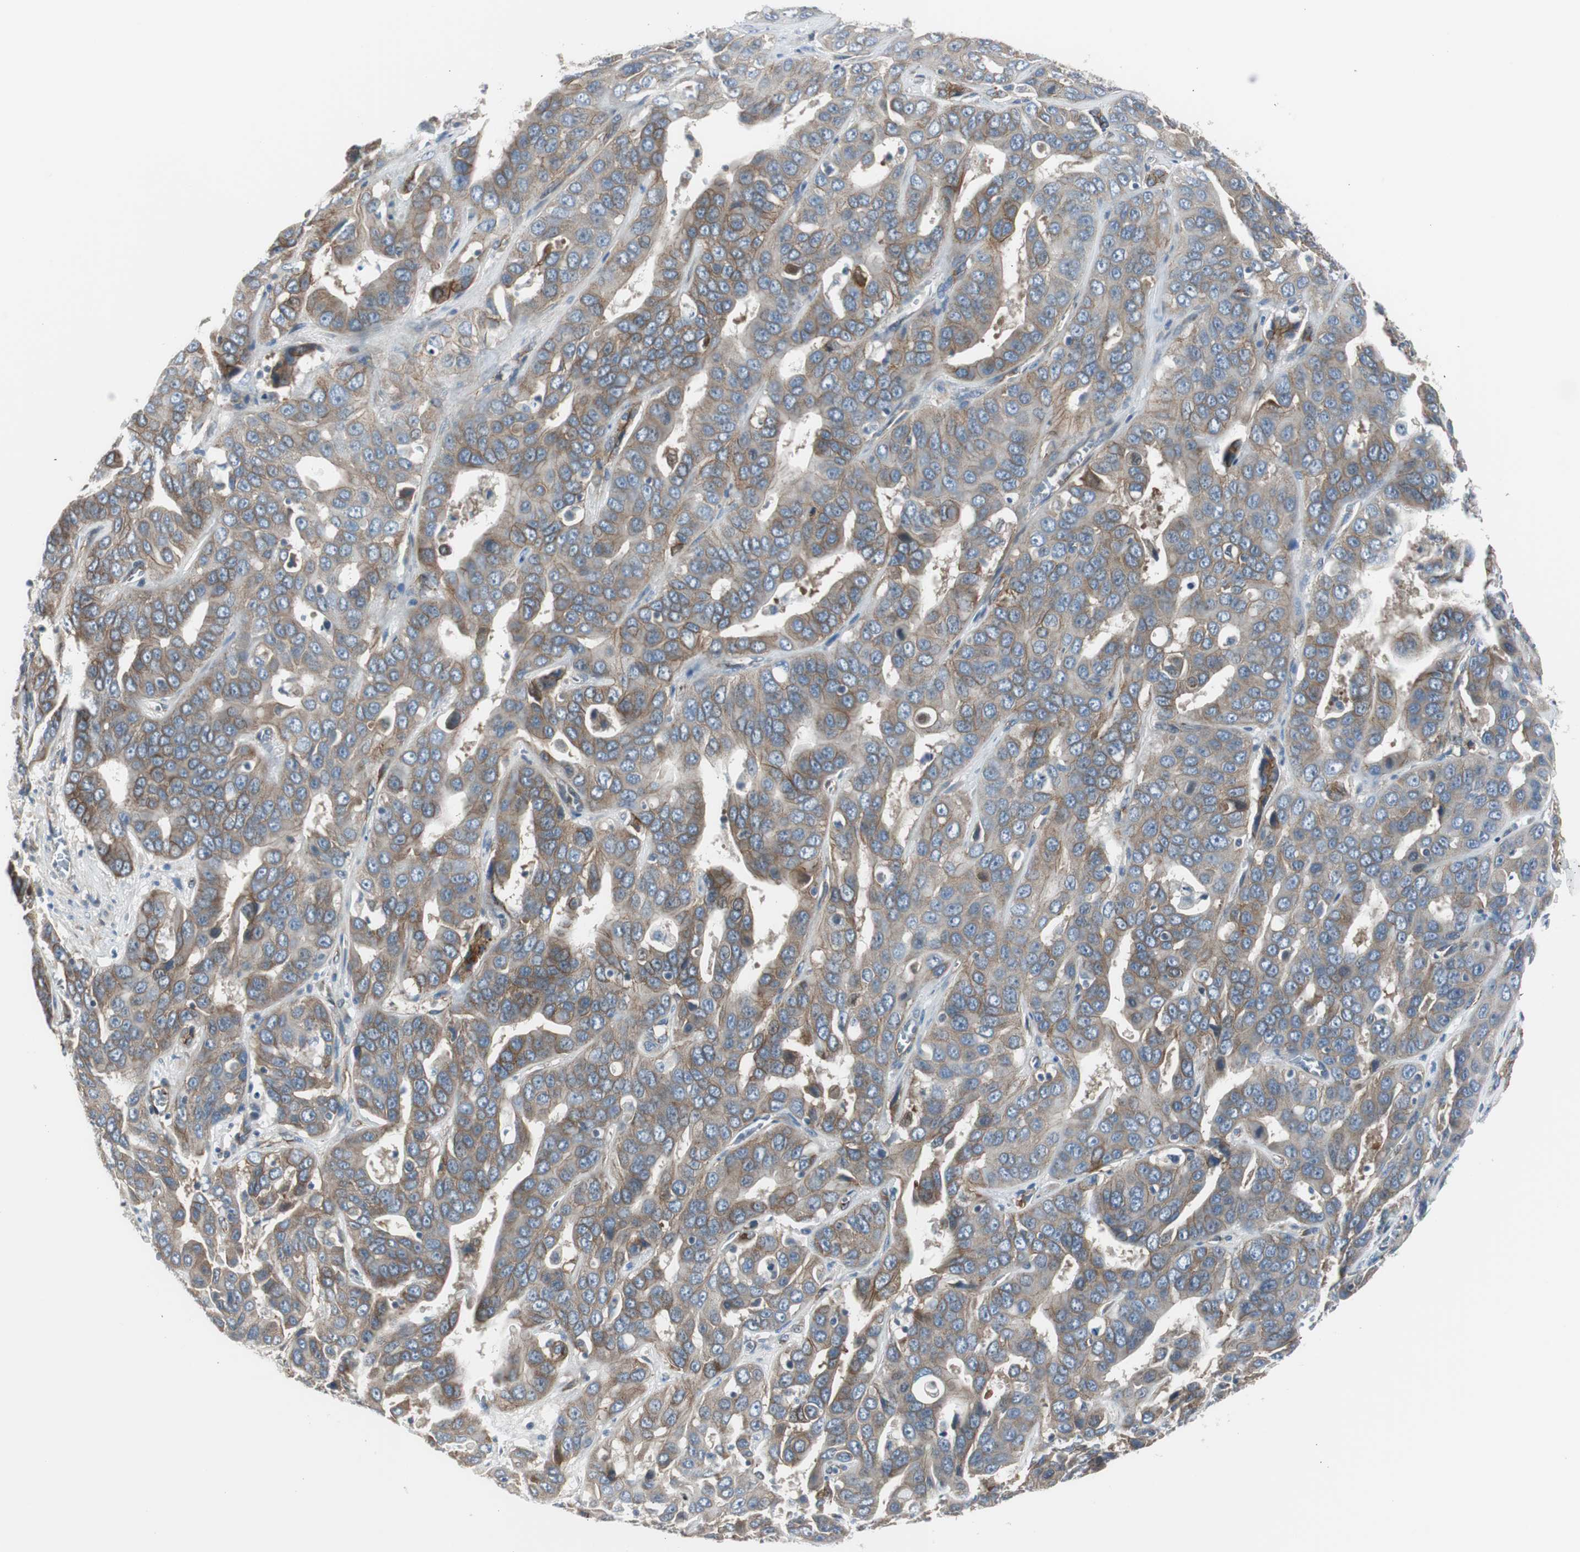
{"staining": {"intensity": "moderate", "quantity": ">75%", "location": "cytoplasmic/membranous"}, "tissue": "liver cancer", "cell_type": "Tumor cells", "image_type": "cancer", "snomed": [{"axis": "morphology", "description": "Cholangiocarcinoma"}, {"axis": "topography", "description": "Liver"}], "caption": "Immunohistochemical staining of human liver cancer exhibits medium levels of moderate cytoplasmic/membranous expression in about >75% of tumor cells.", "gene": "STXBP4", "patient": {"sex": "female", "age": 52}}